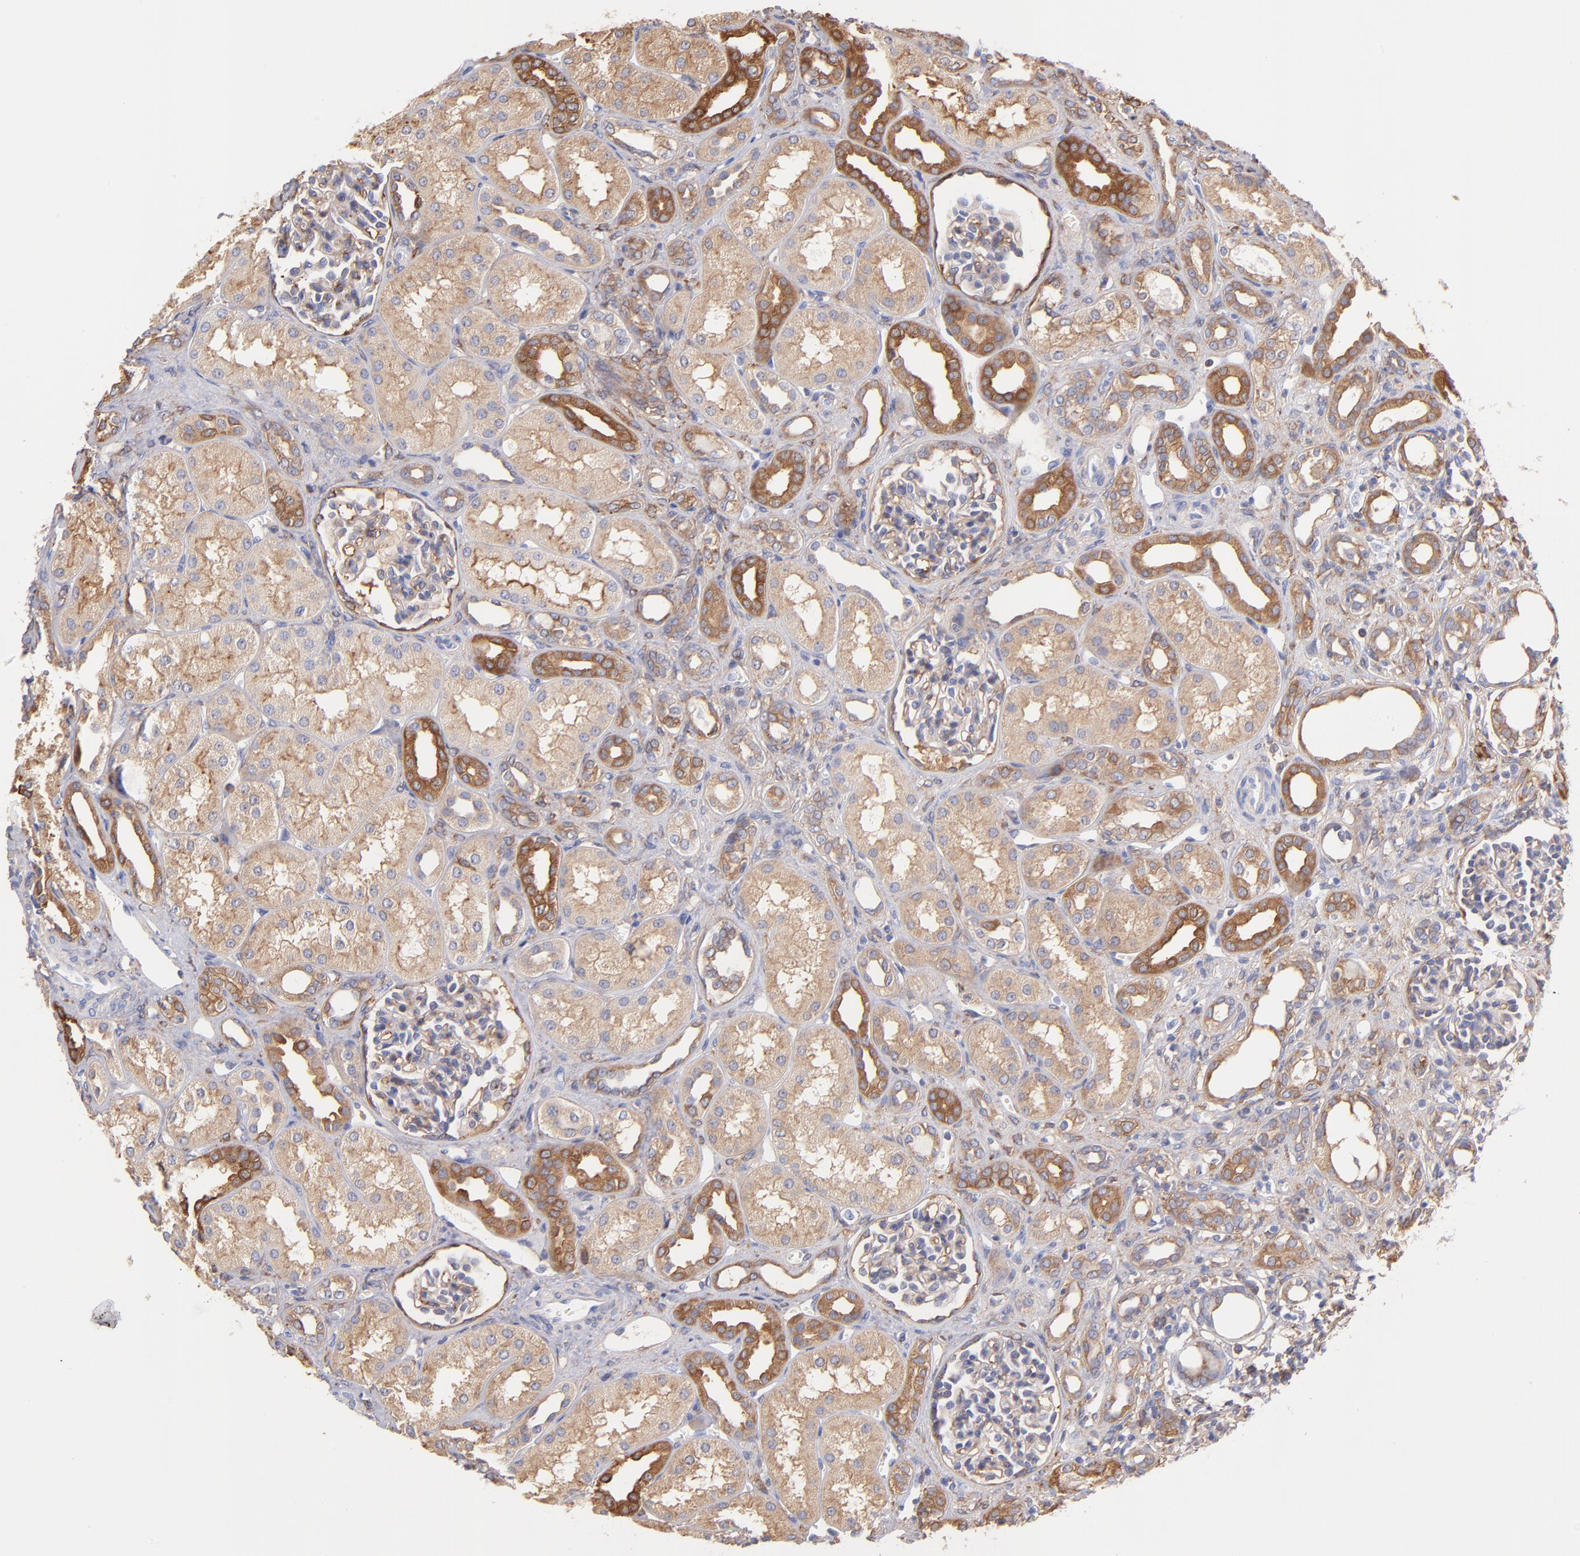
{"staining": {"intensity": "weak", "quantity": ">75%", "location": "cytoplasmic/membranous"}, "tissue": "kidney", "cell_type": "Cells in glomeruli", "image_type": "normal", "snomed": [{"axis": "morphology", "description": "Normal tissue, NOS"}, {"axis": "topography", "description": "Kidney"}], "caption": "A high-resolution micrograph shows immunohistochemistry (IHC) staining of unremarkable kidney, which displays weak cytoplasmic/membranous expression in about >75% of cells in glomeruli.", "gene": "PRKCA", "patient": {"sex": "male", "age": 7}}